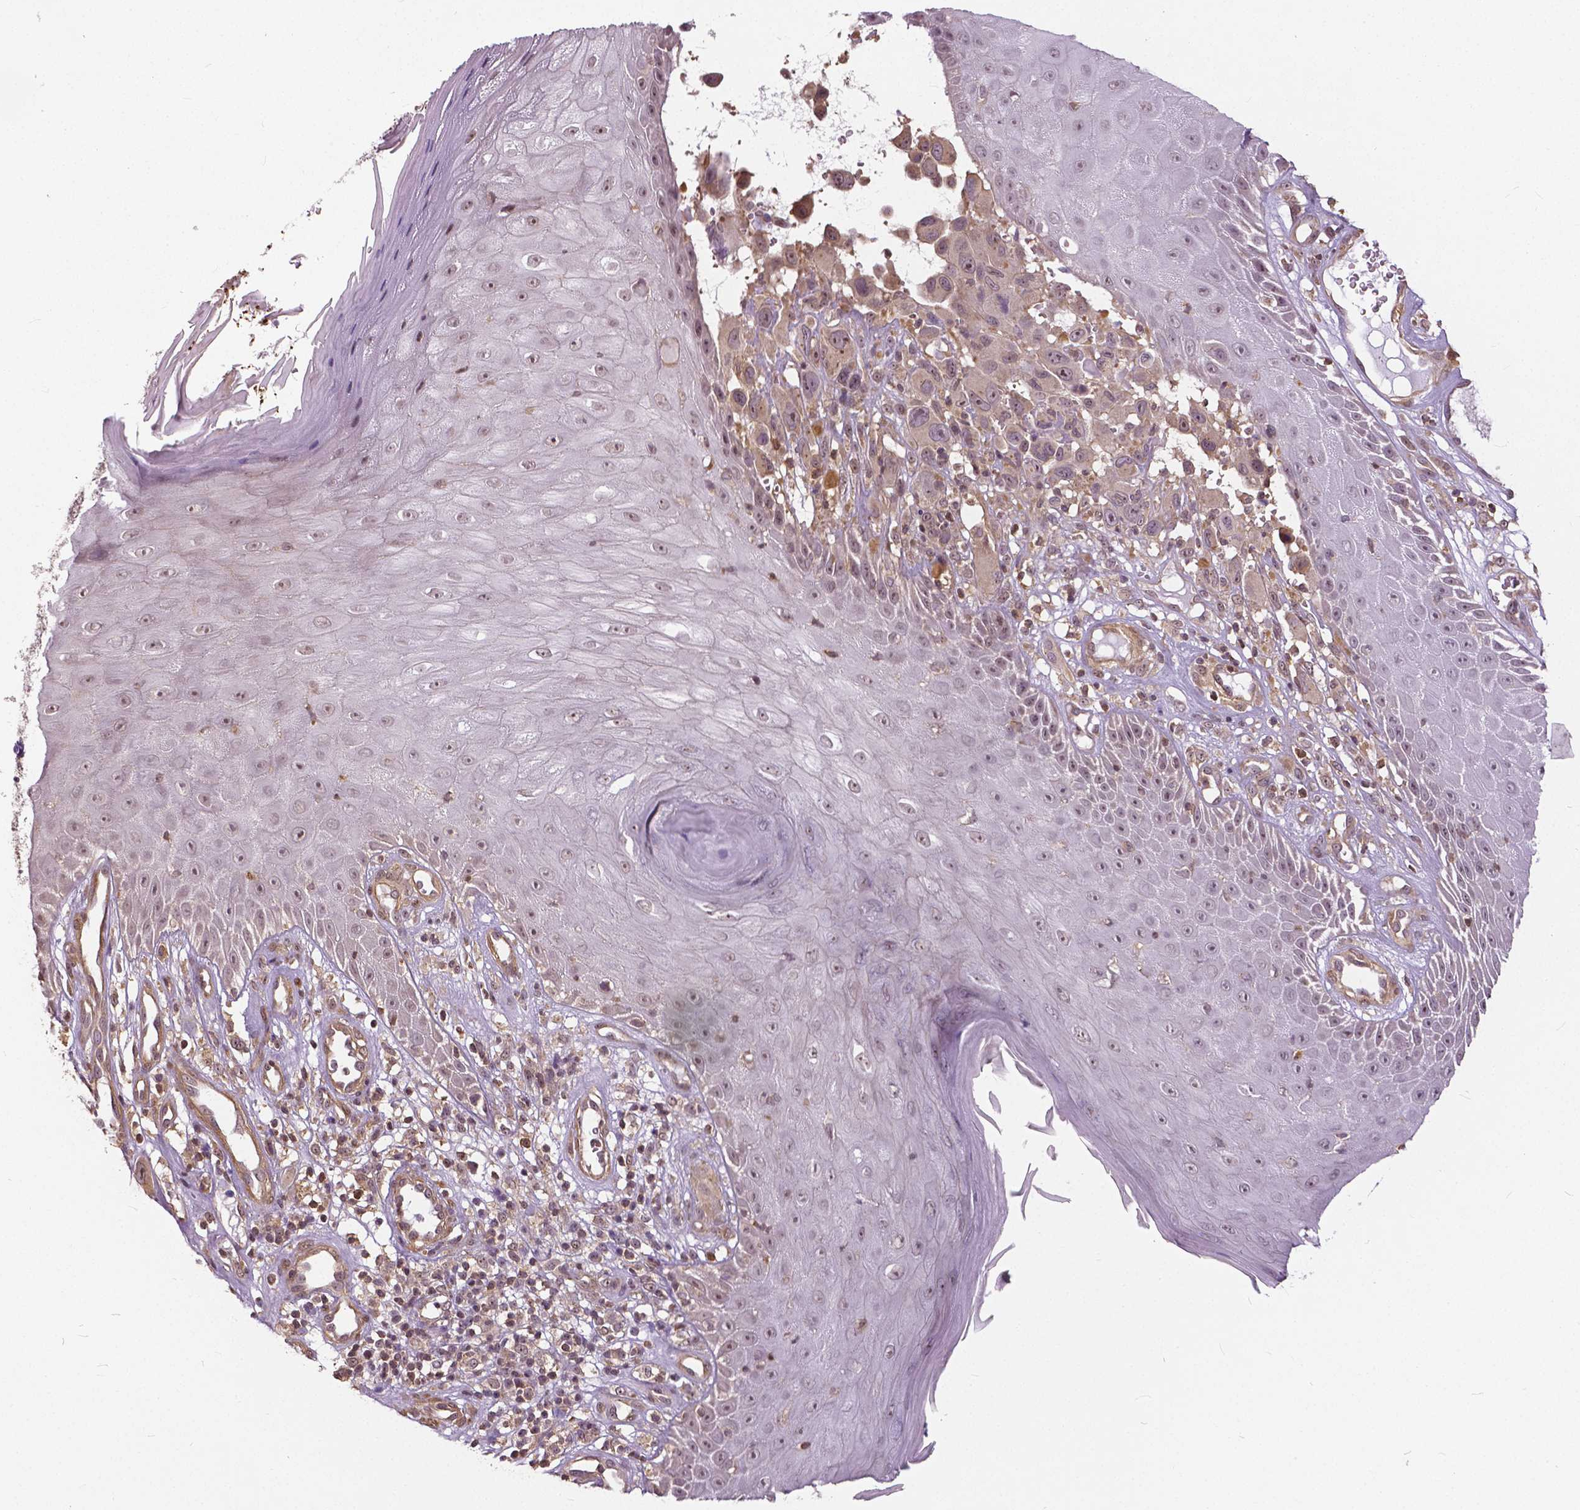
{"staining": {"intensity": "moderate", "quantity": "<25%", "location": "nuclear"}, "tissue": "melanoma", "cell_type": "Tumor cells", "image_type": "cancer", "snomed": [{"axis": "morphology", "description": "Malignant melanoma, NOS"}, {"axis": "topography", "description": "Skin"}], "caption": "This micrograph displays immunohistochemistry (IHC) staining of human melanoma, with low moderate nuclear positivity in approximately <25% of tumor cells.", "gene": "ANXA13", "patient": {"sex": "male", "age": 68}}